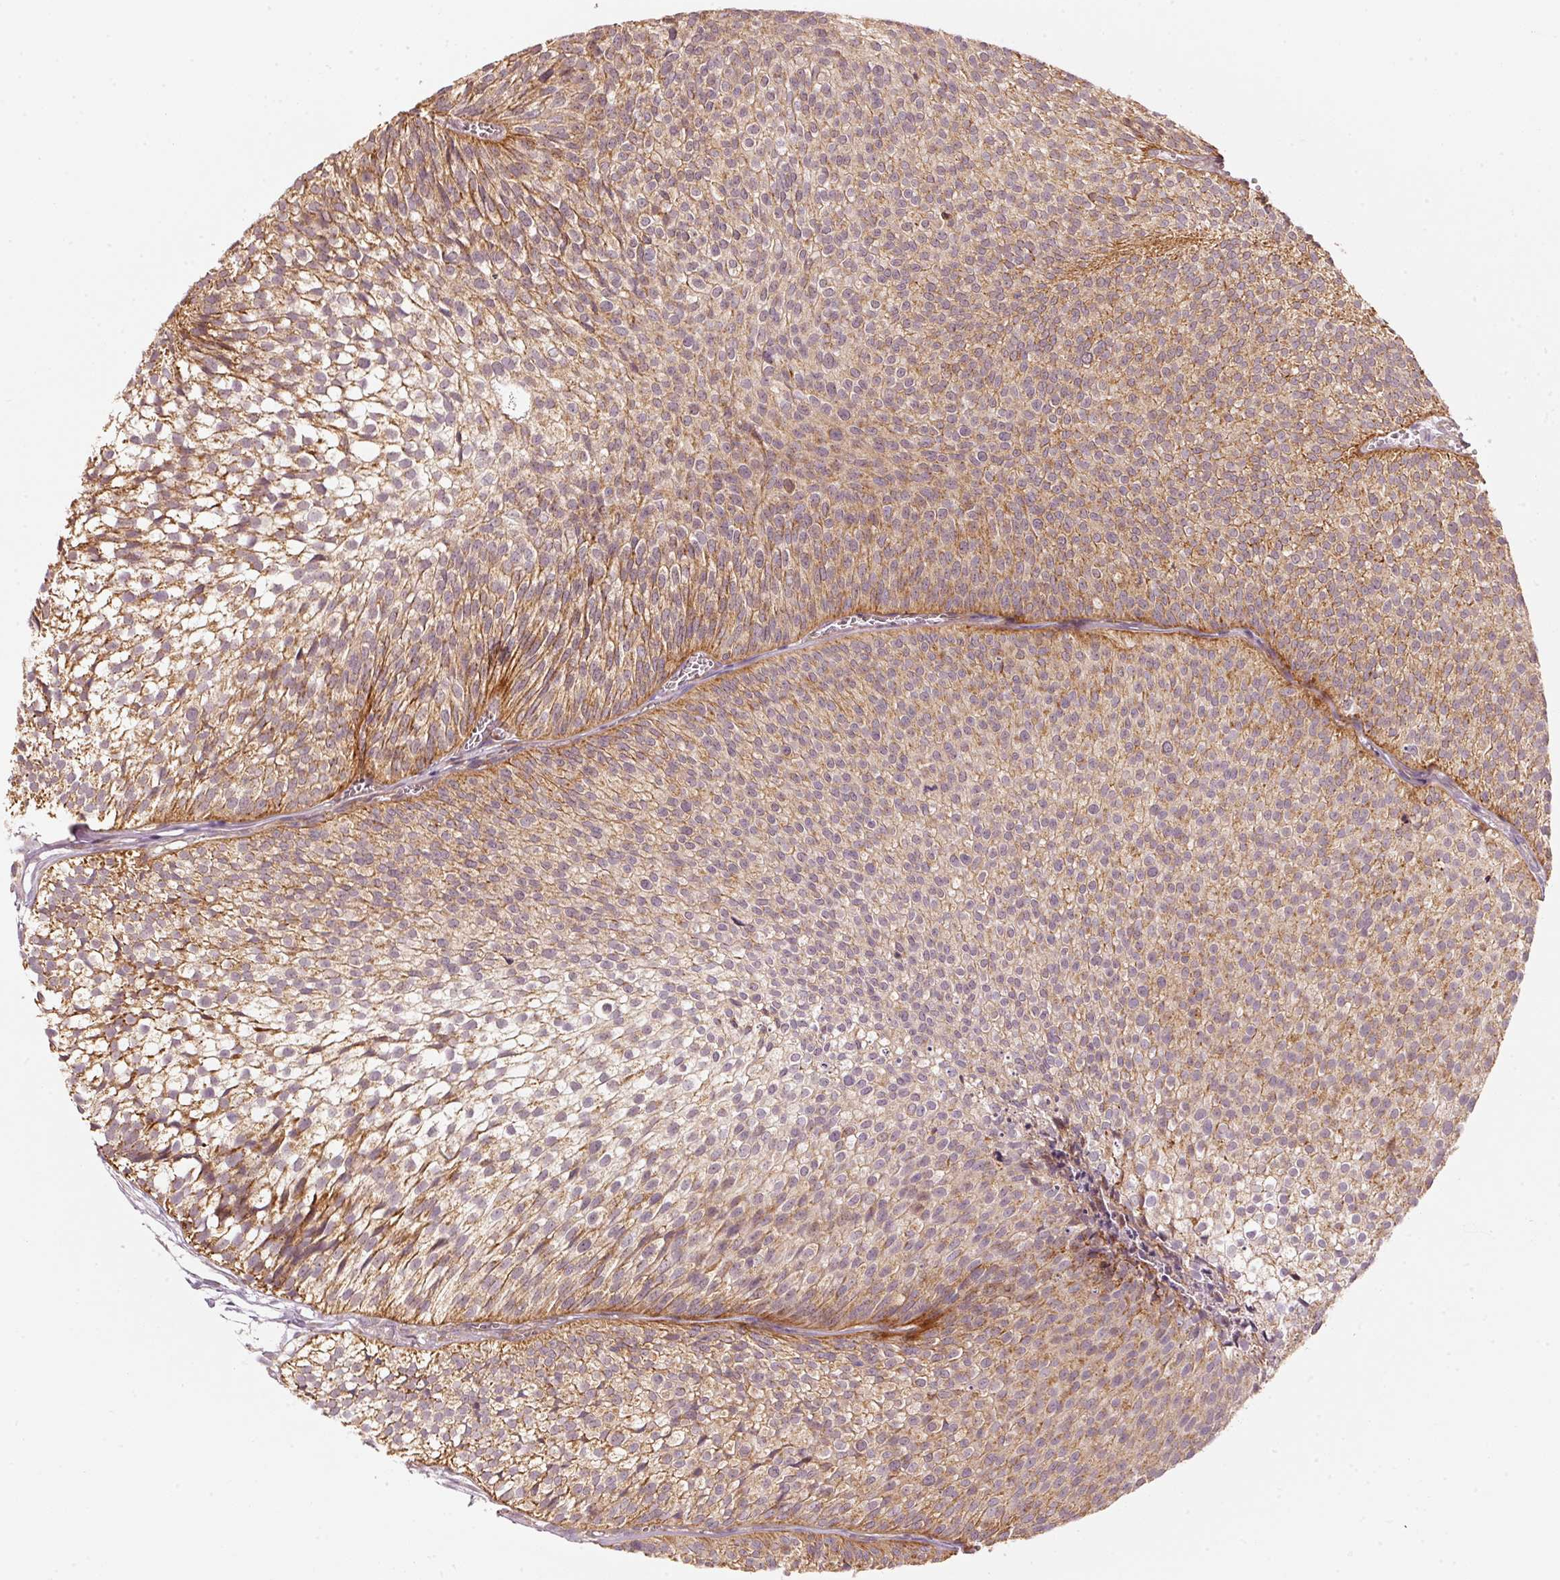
{"staining": {"intensity": "moderate", "quantity": ">75%", "location": "cytoplasmic/membranous"}, "tissue": "urothelial cancer", "cell_type": "Tumor cells", "image_type": "cancer", "snomed": [{"axis": "morphology", "description": "Urothelial carcinoma, Low grade"}, {"axis": "topography", "description": "Urinary bladder"}], "caption": "IHC of human urothelial cancer displays medium levels of moderate cytoplasmic/membranous expression in approximately >75% of tumor cells.", "gene": "ARHGAP22", "patient": {"sex": "male", "age": 91}}